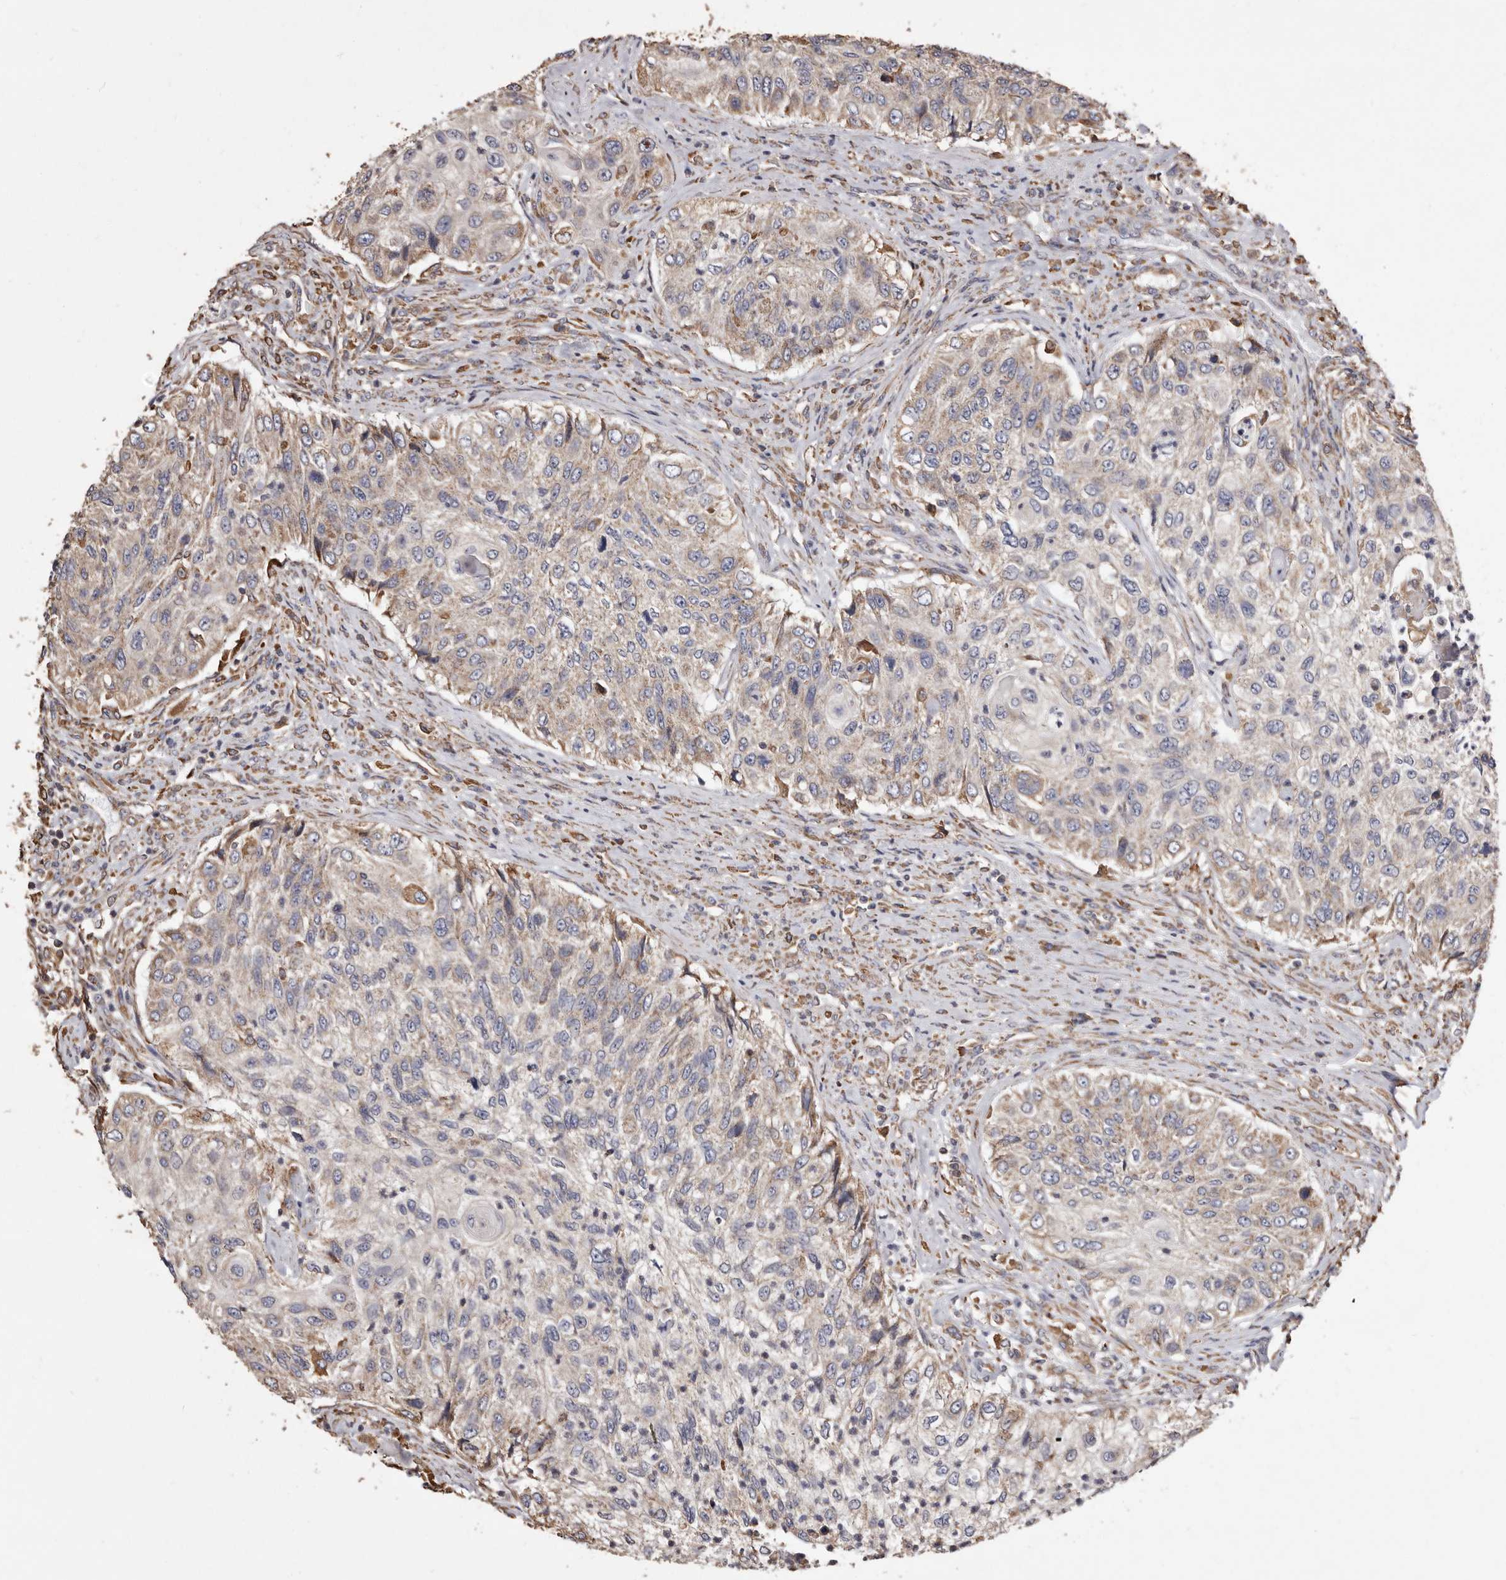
{"staining": {"intensity": "weak", "quantity": "25%-75%", "location": "cytoplasmic/membranous"}, "tissue": "urothelial cancer", "cell_type": "Tumor cells", "image_type": "cancer", "snomed": [{"axis": "morphology", "description": "Urothelial carcinoma, High grade"}, {"axis": "topography", "description": "Urinary bladder"}], "caption": "Tumor cells display low levels of weak cytoplasmic/membranous expression in approximately 25%-75% of cells in high-grade urothelial carcinoma.", "gene": "STEAP2", "patient": {"sex": "female", "age": 60}}